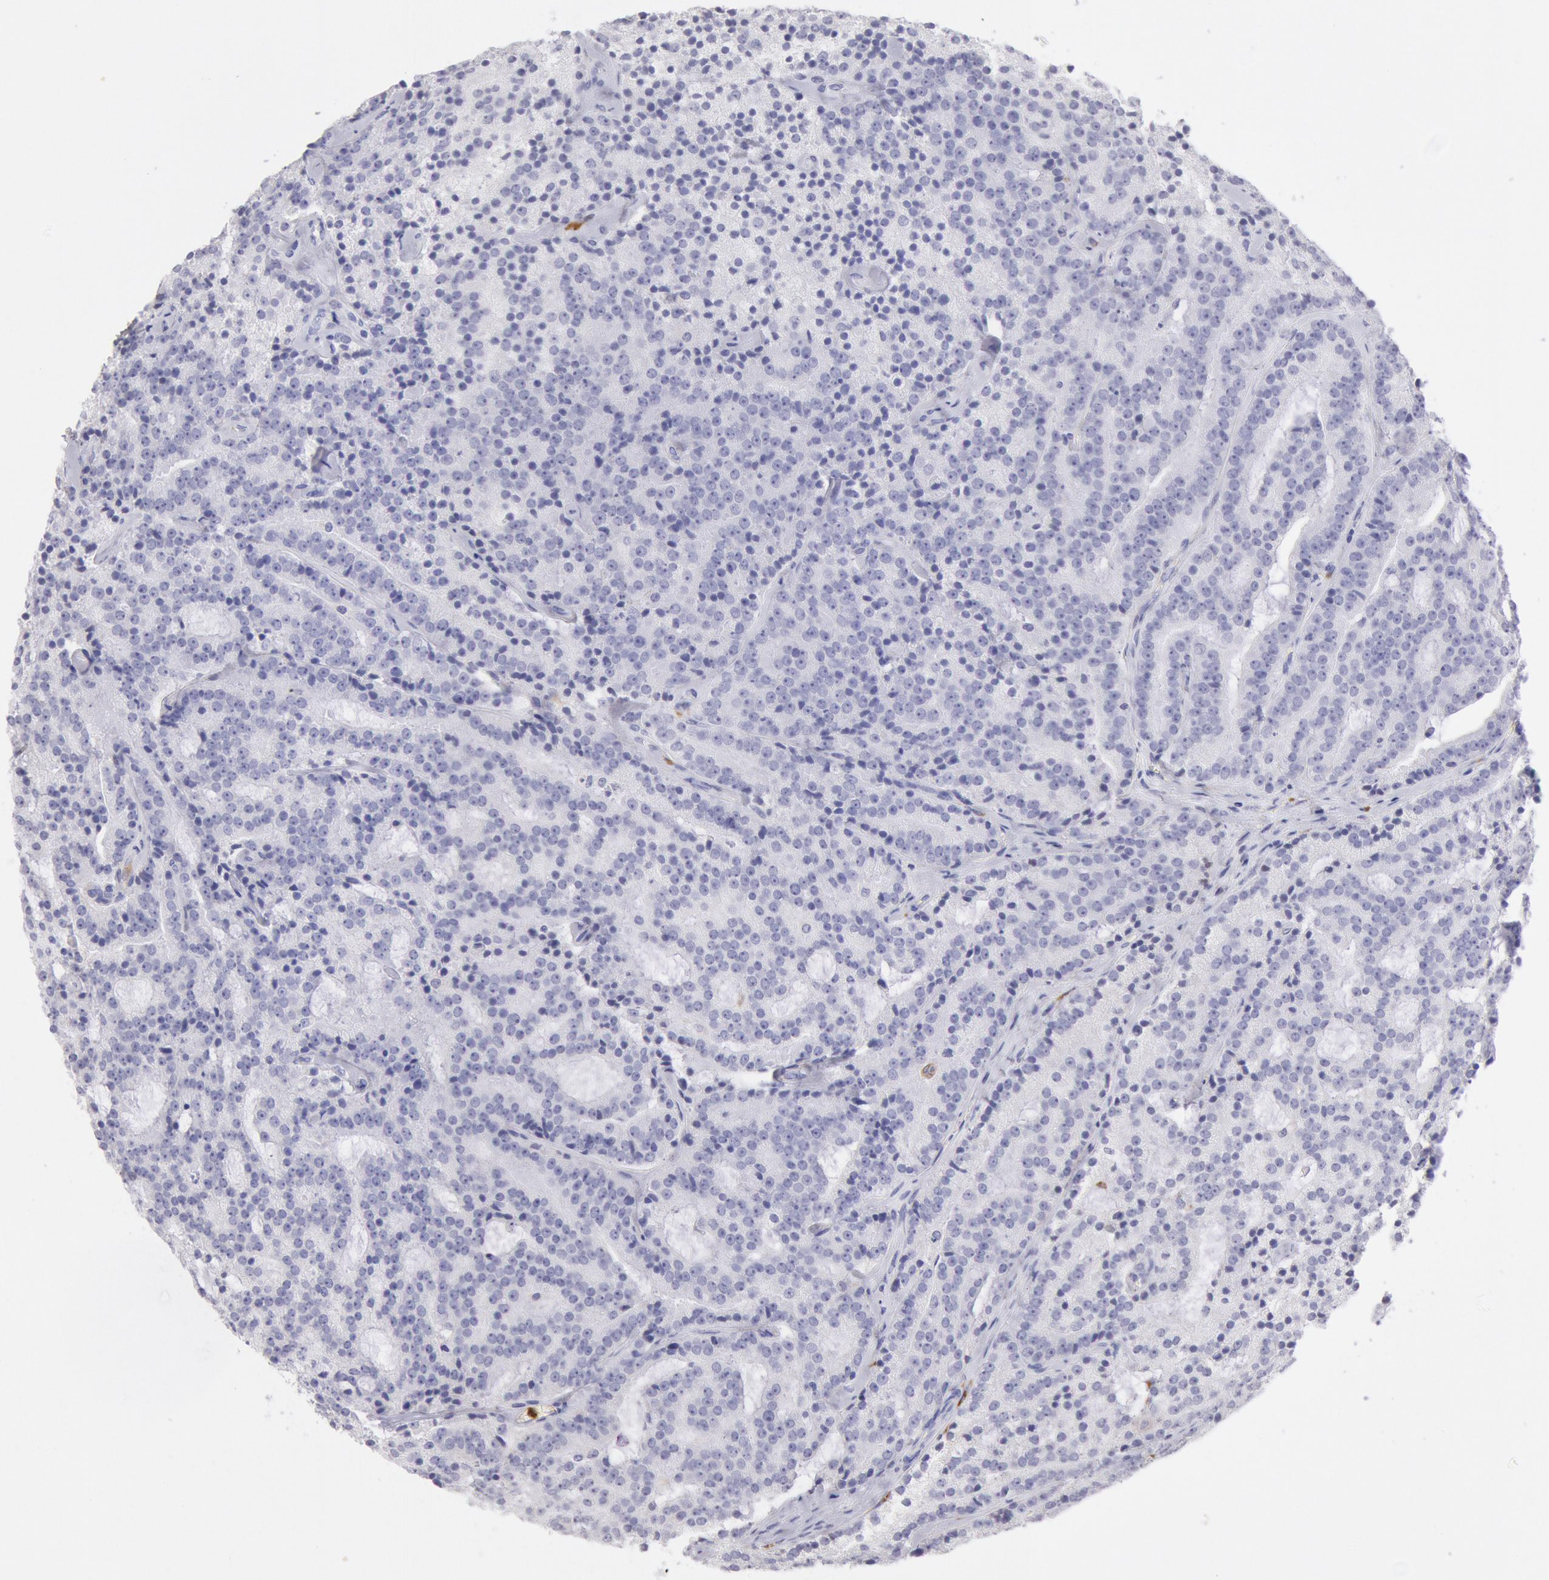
{"staining": {"intensity": "negative", "quantity": "none", "location": "none"}, "tissue": "prostate cancer", "cell_type": "Tumor cells", "image_type": "cancer", "snomed": [{"axis": "morphology", "description": "Adenocarcinoma, Medium grade"}, {"axis": "topography", "description": "Prostate"}], "caption": "Prostate adenocarcinoma (medium-grade) stained for a protein using IHC reveals no staining tumor cells.", "gene": "FCN1", "patient": {"sex": "male", "age": 65}}